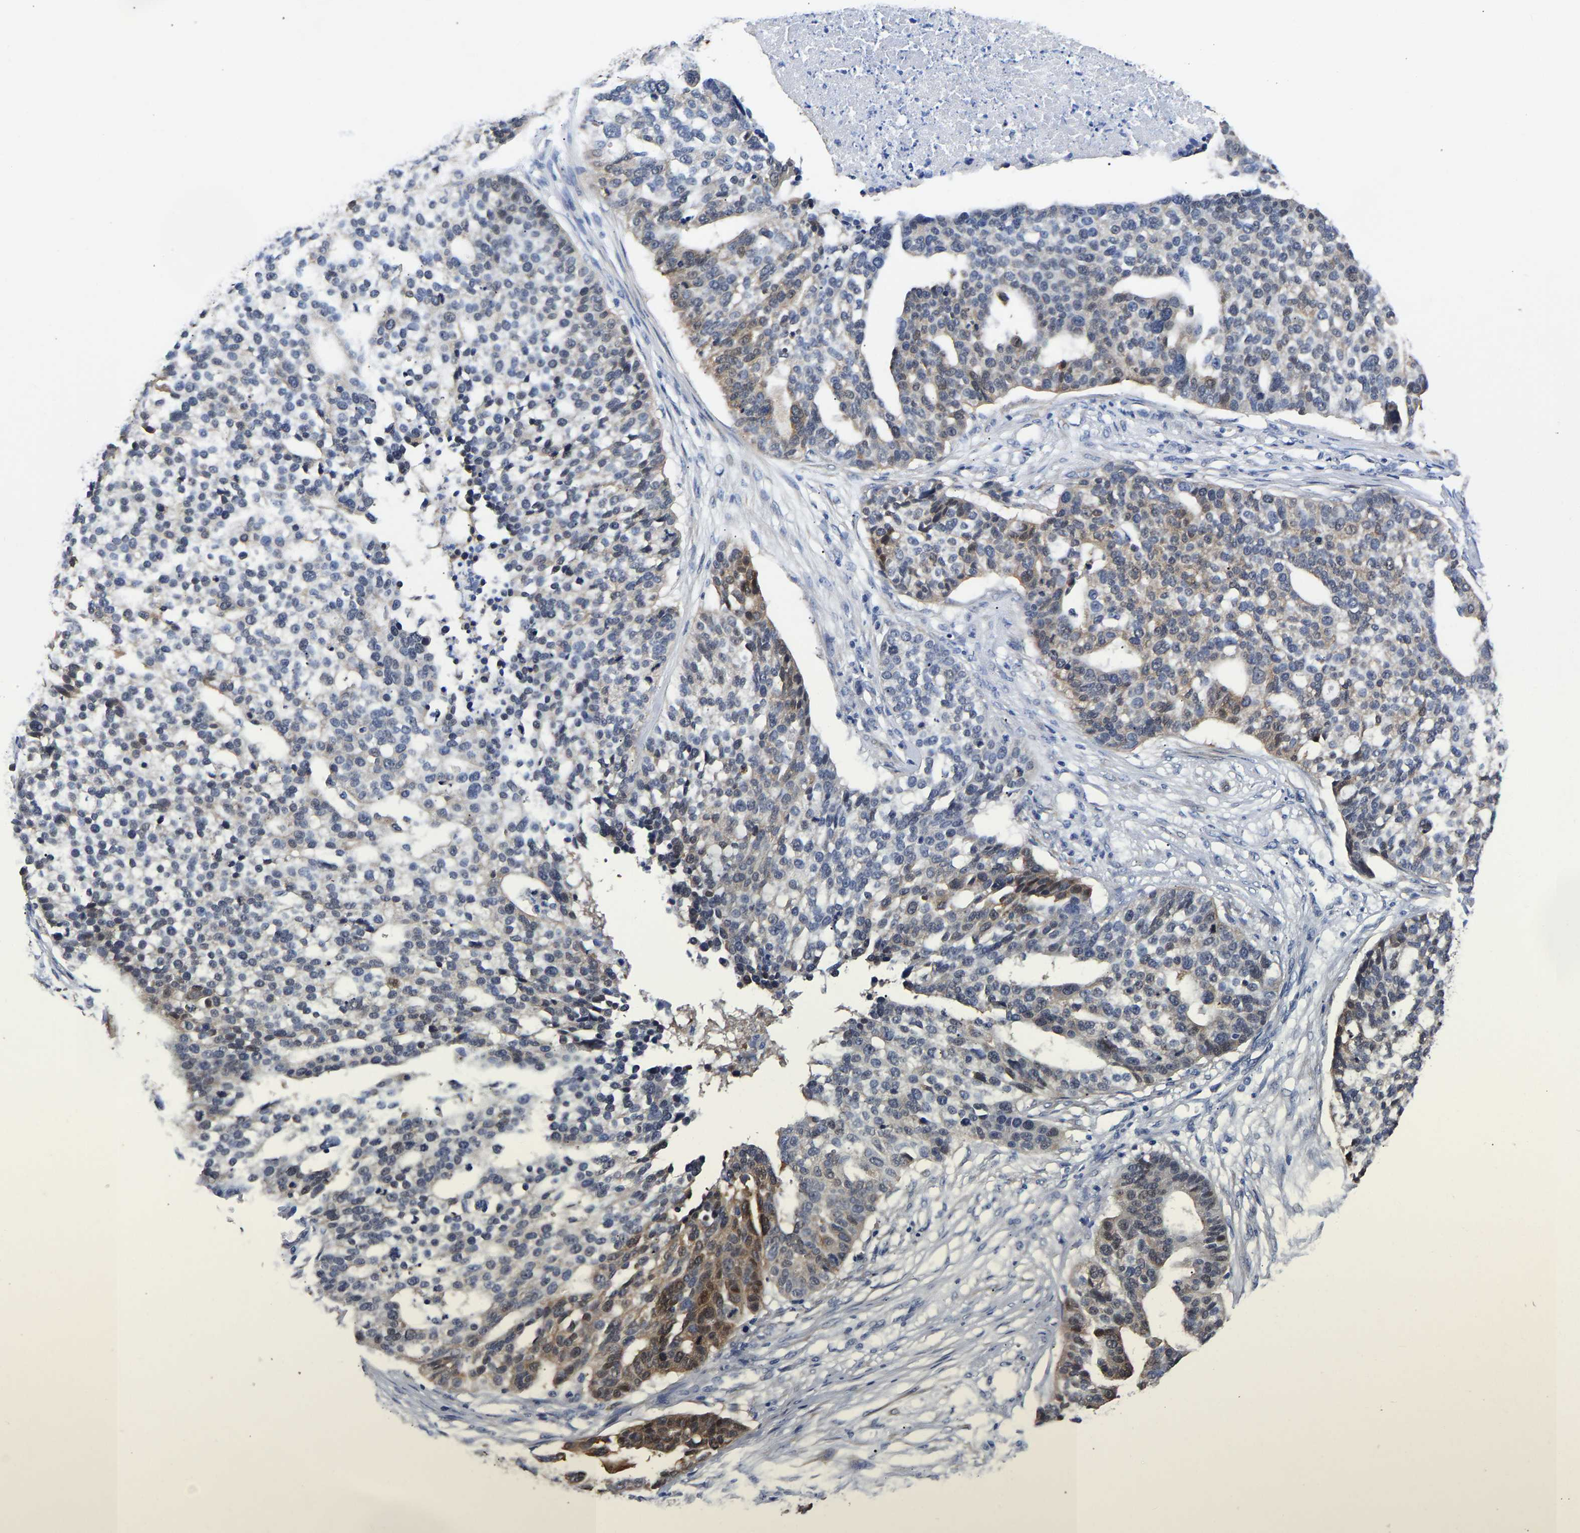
{"staining": {"intensity": "weak", "quantity": "<25%", "location": "cytoplasmic/membranous"}, "tissue": "ovarian cancer", "cell_type": "Tumor cells", "image_type": "cancer", "snomed": [{"axis": "morphology", "description": "Cystadenocarcinoma, serous, NOS"}, {"axis": "topography", "description": "Ovary"}], "caption": "Ovarian serous cystadenocarcinoma stained for a protein using IHC displays no expression tumor cells.", "gene": "CCDC6", "patient": {"sex": "female", "age": 59}}